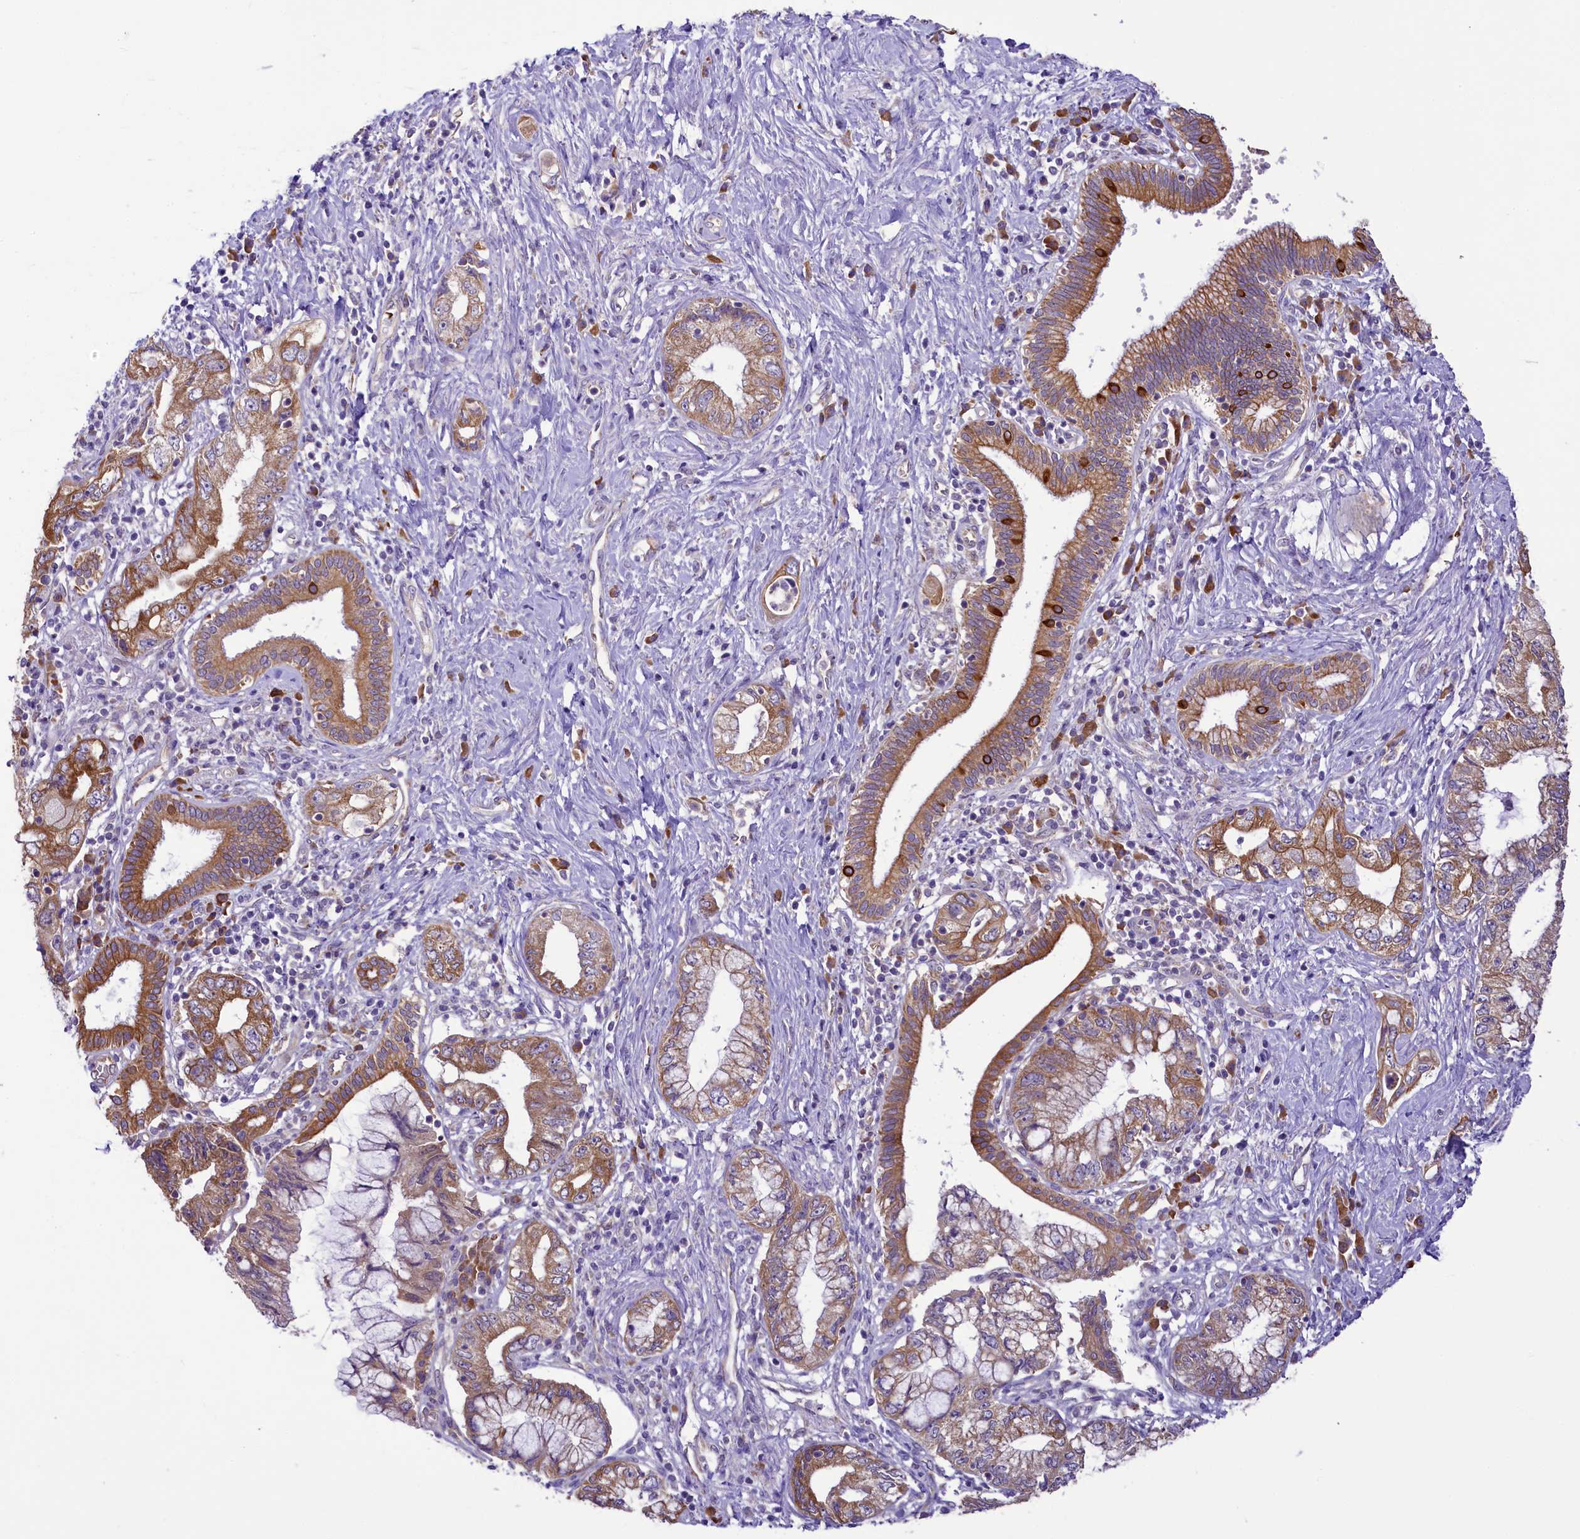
{"staining": {"intensity": "moderate", "quantity": ">75%", "location": "cytoplasmic/membranous"}, "tissue": "pancreatic cancer", "cell_type": "Tumor cells", "image_type": "cancer", "snomed": [{"axis": "morphology", "description": "Adenocarcinoma, NOS"}, {"axis": "topography", "description": "Pancreas"}], "caption": "DAB immunohistochemical staining of human pancreatic cancer (adenocarcinoma) displays moderate cytoplasmic/membranous protein expression in about >75% of tumor cells.", "gene": "LARP4", "patient": {"sex": "female", "age": 73}}